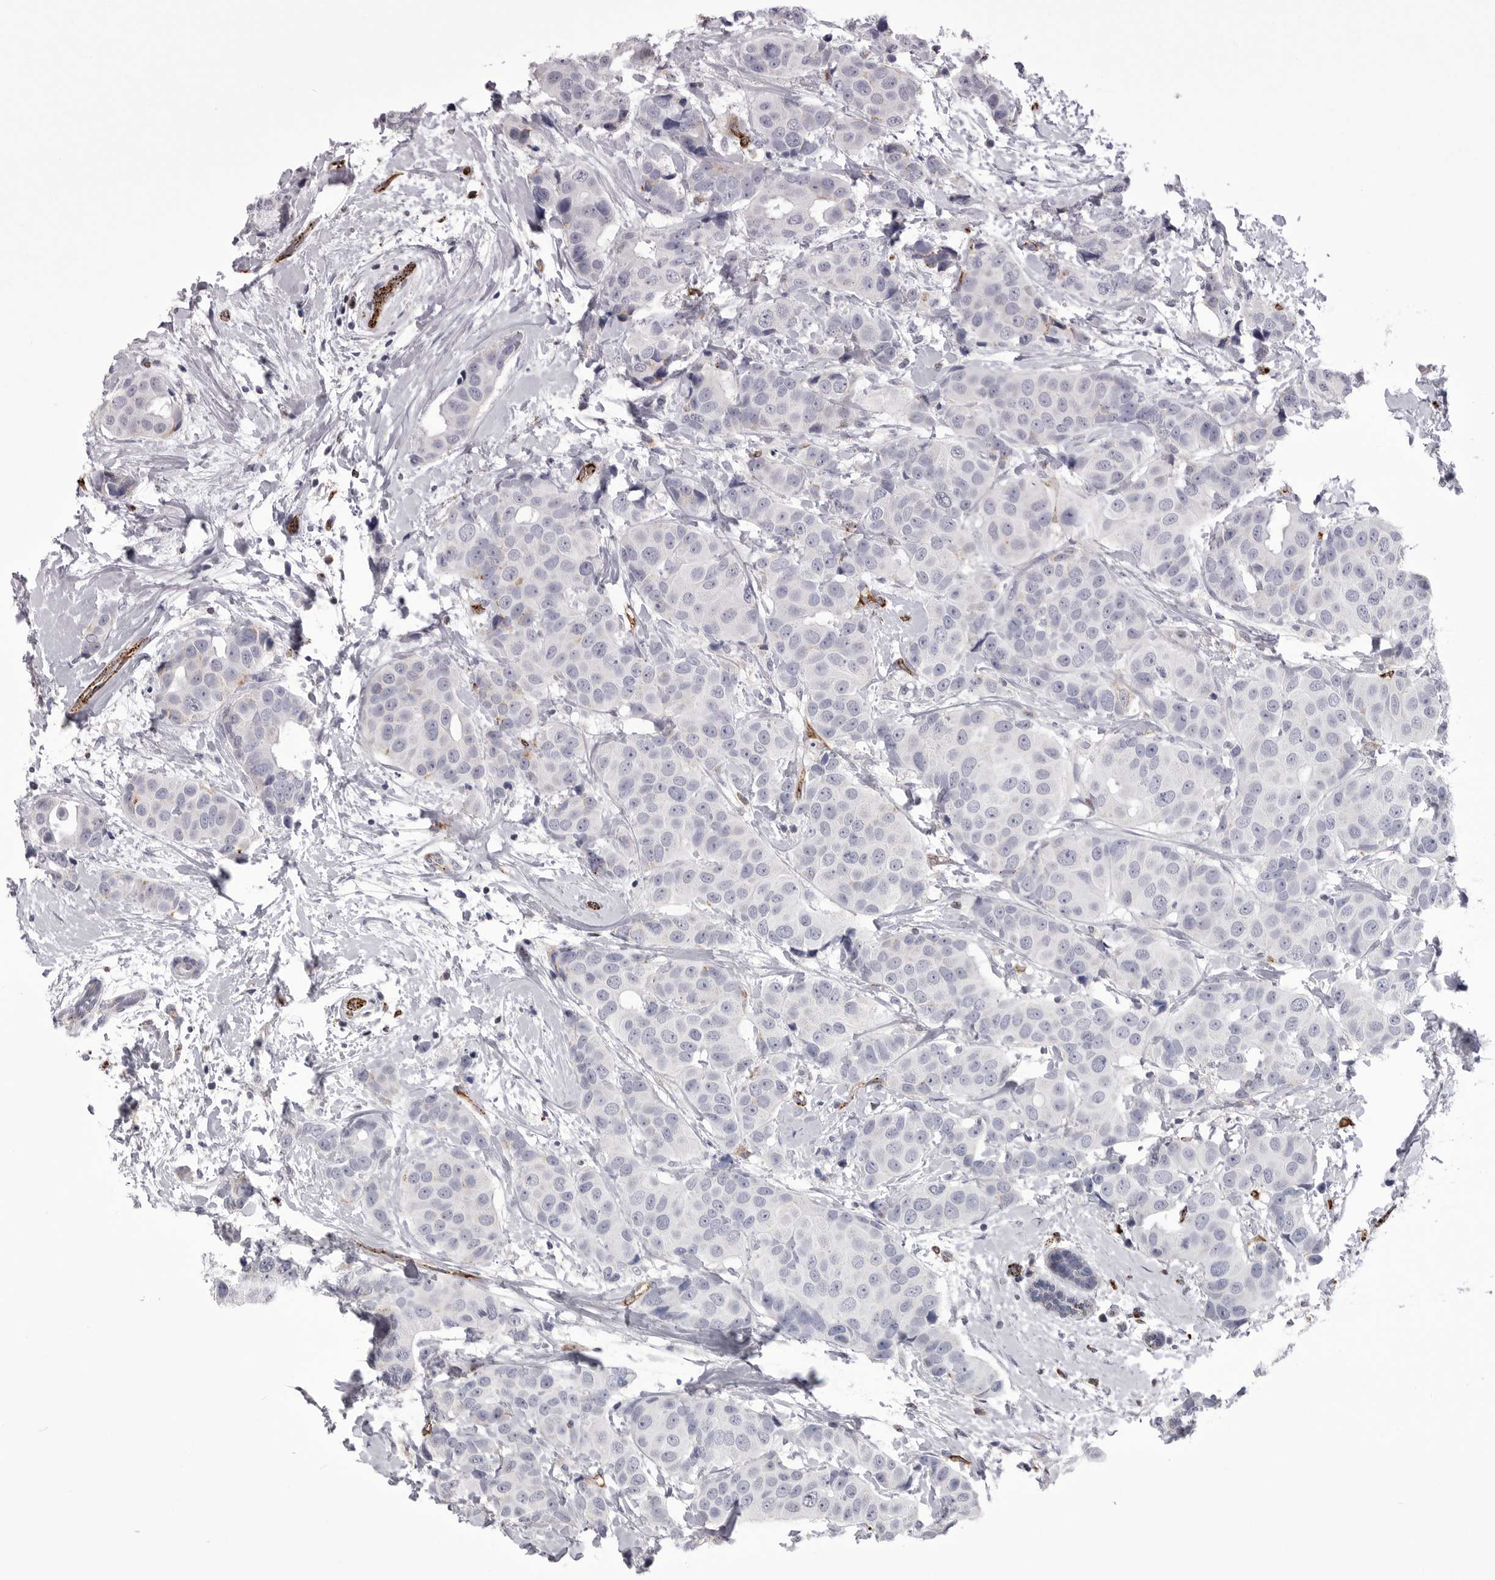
{"staining": {"intensity": "negative", "quantity": "none", "location": "none"}, "tissue": "breast cancer", "cell_type": "Tumor cells", "image_type": "cancer", "snomed": [{"axis": "morphology", "description": "Normal tissue, NOS"}, {"axis": "morphology", "description": "Duct carcinoma"}, {"axis": "topography", "description": "Breast"}], "caption": "The immunohistochemistry (IHC) photomicrograph has no significant expression in tumor cells of breast cancer (infiltrating ductal carcinoma) tissue.", "gene": "PSPN", "patient": {"sex": "female", "age": 39}}